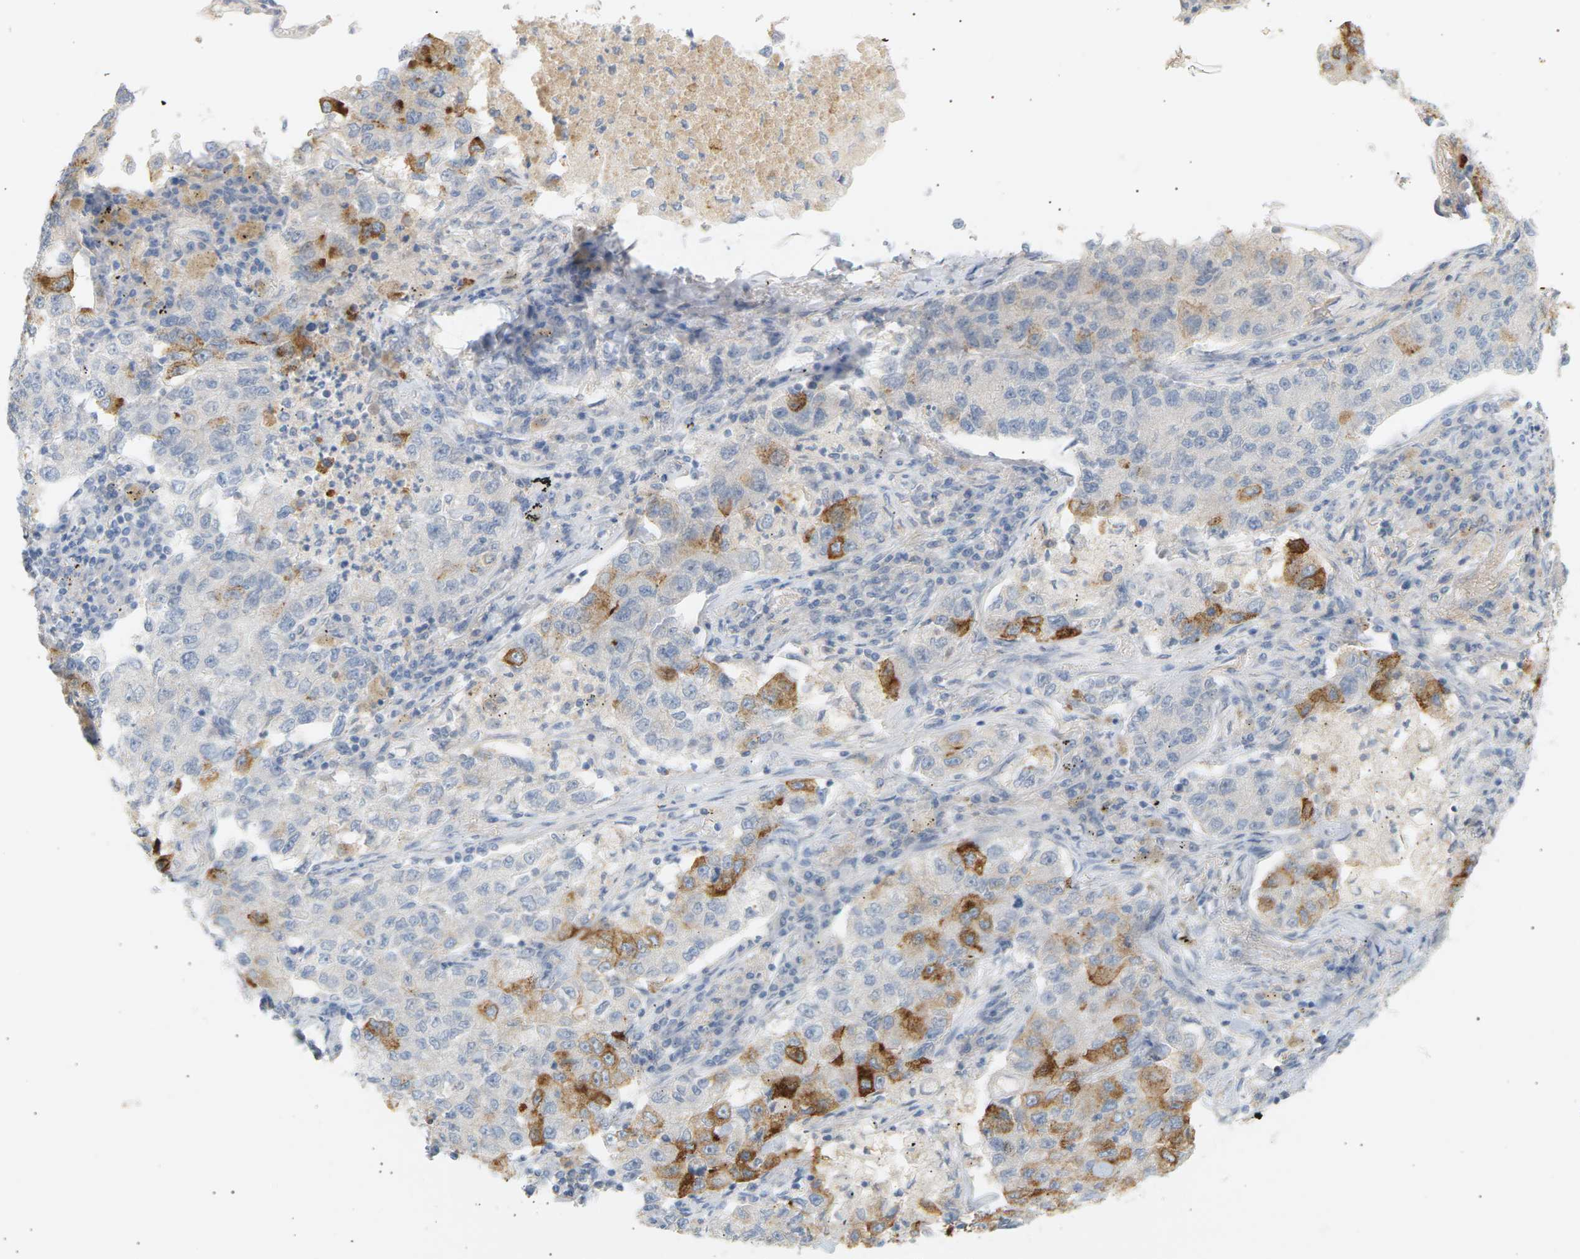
{"staining": {"intensity": "moderate", "quantity": "25%-75%", "location": "cytoplasmic/membranous"}, "tissue": "lung cancer", "cell_type": "Tumor cells", "image_type": "cancer", "snomed": [{"axis": "morphology", "description": "Adenocarcinoma, NOS"}, {"axis": "topography", "description": "Lung"}], "caption": "Protein positivity by IHC exhibits moderate cytoplasmic/membranous expression in about 25%-75% of tumor cells in adenocarcinoma (lung).", "gene": "CLU", "patient": {"sex": "male", "age": 49}}